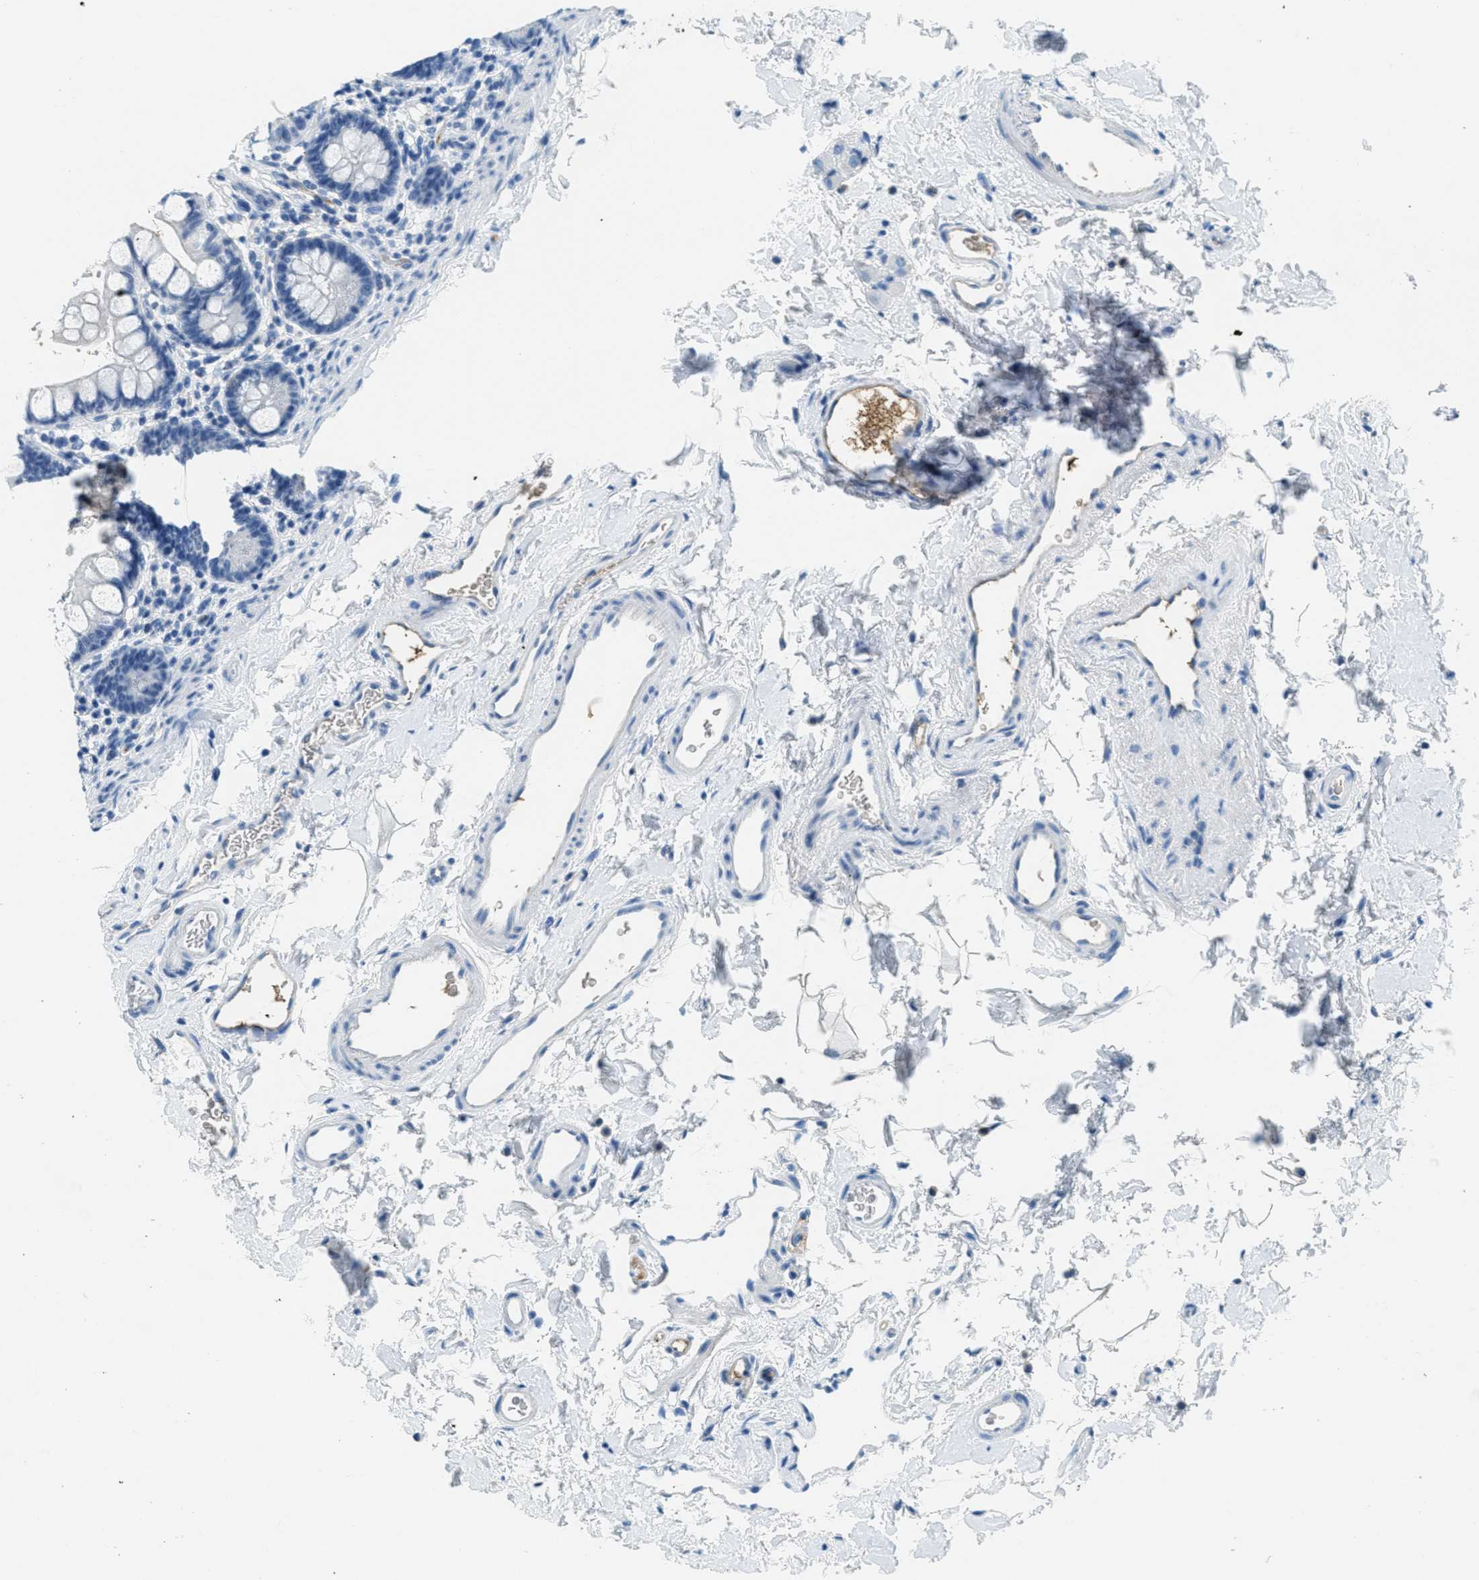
{"staining": {"intensity": "negative", "quantity": "none", "location": "none"}, "tissue": "small intestine", "cell_type": "Glandular cells", "image_type": "normal", "snomed": [{"axis": "morphology", "description": "Normal tissue, NOS"}, {"axis": "topography", "description": "Small intestine"}], "caption": "Immunohistochemical staining of benign small intestine exhibits no significant expression in glandular cells.", "gene": "A2M", "patient": {"sex": "female", "age": 58}}